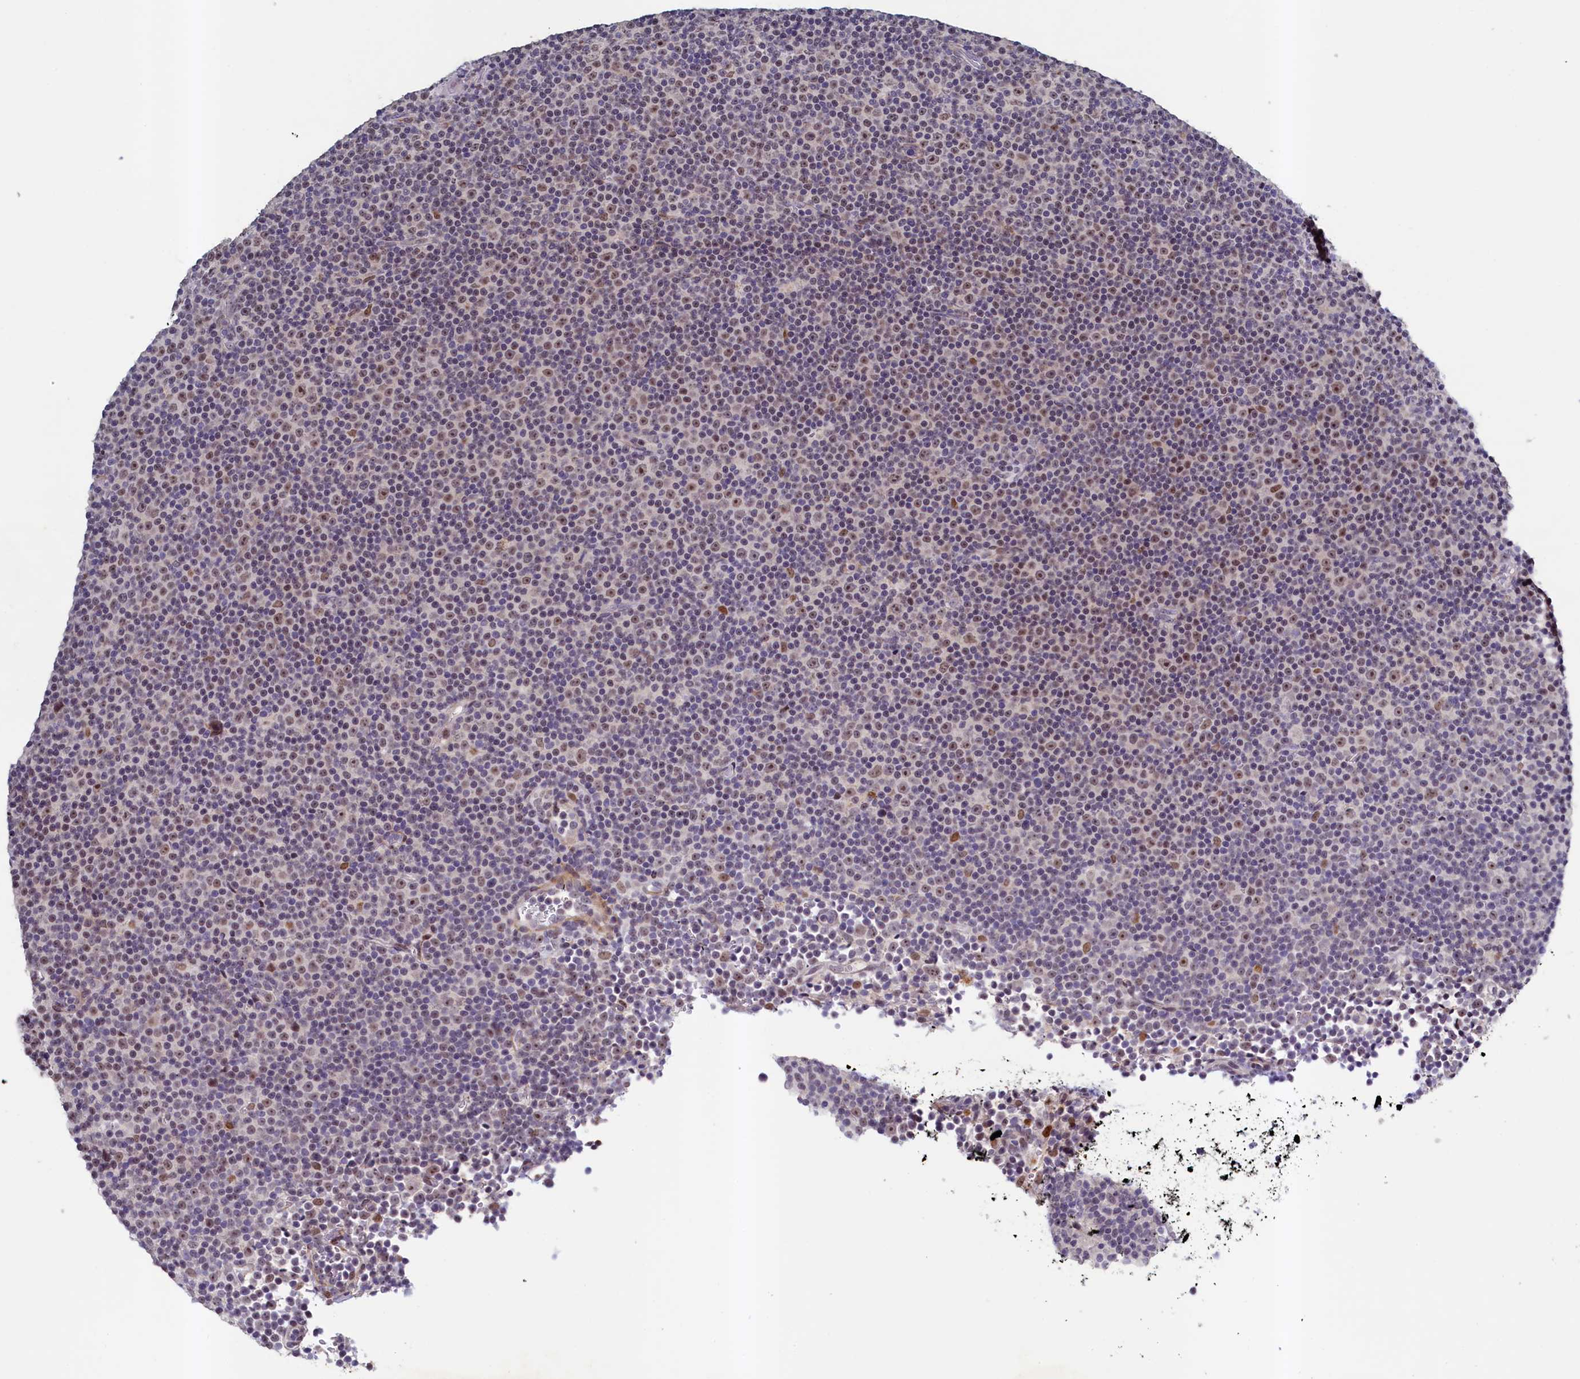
{"staining": {"intensity": "negative", "quantity": "none", "location": "none"}, "tissue": "lymphoma", "cell_type": "Tumor cells", "image_type": "cancer", "snomed": [{"axis": "morphology", "description": "Malignant lymphoma, non-Hodgkin's type, Low grade"}, {"axis": "topography", "description": "Lymph node"}], "caption": "Image shows no protein expression in tumor cells of lymphoma tissue. The staining is performed using DAB brown chromogen with nuclei counter-stained in using hematoxylin.", "gene": "PACSIN3", "patient": {"sex": "female", "age": 67}}